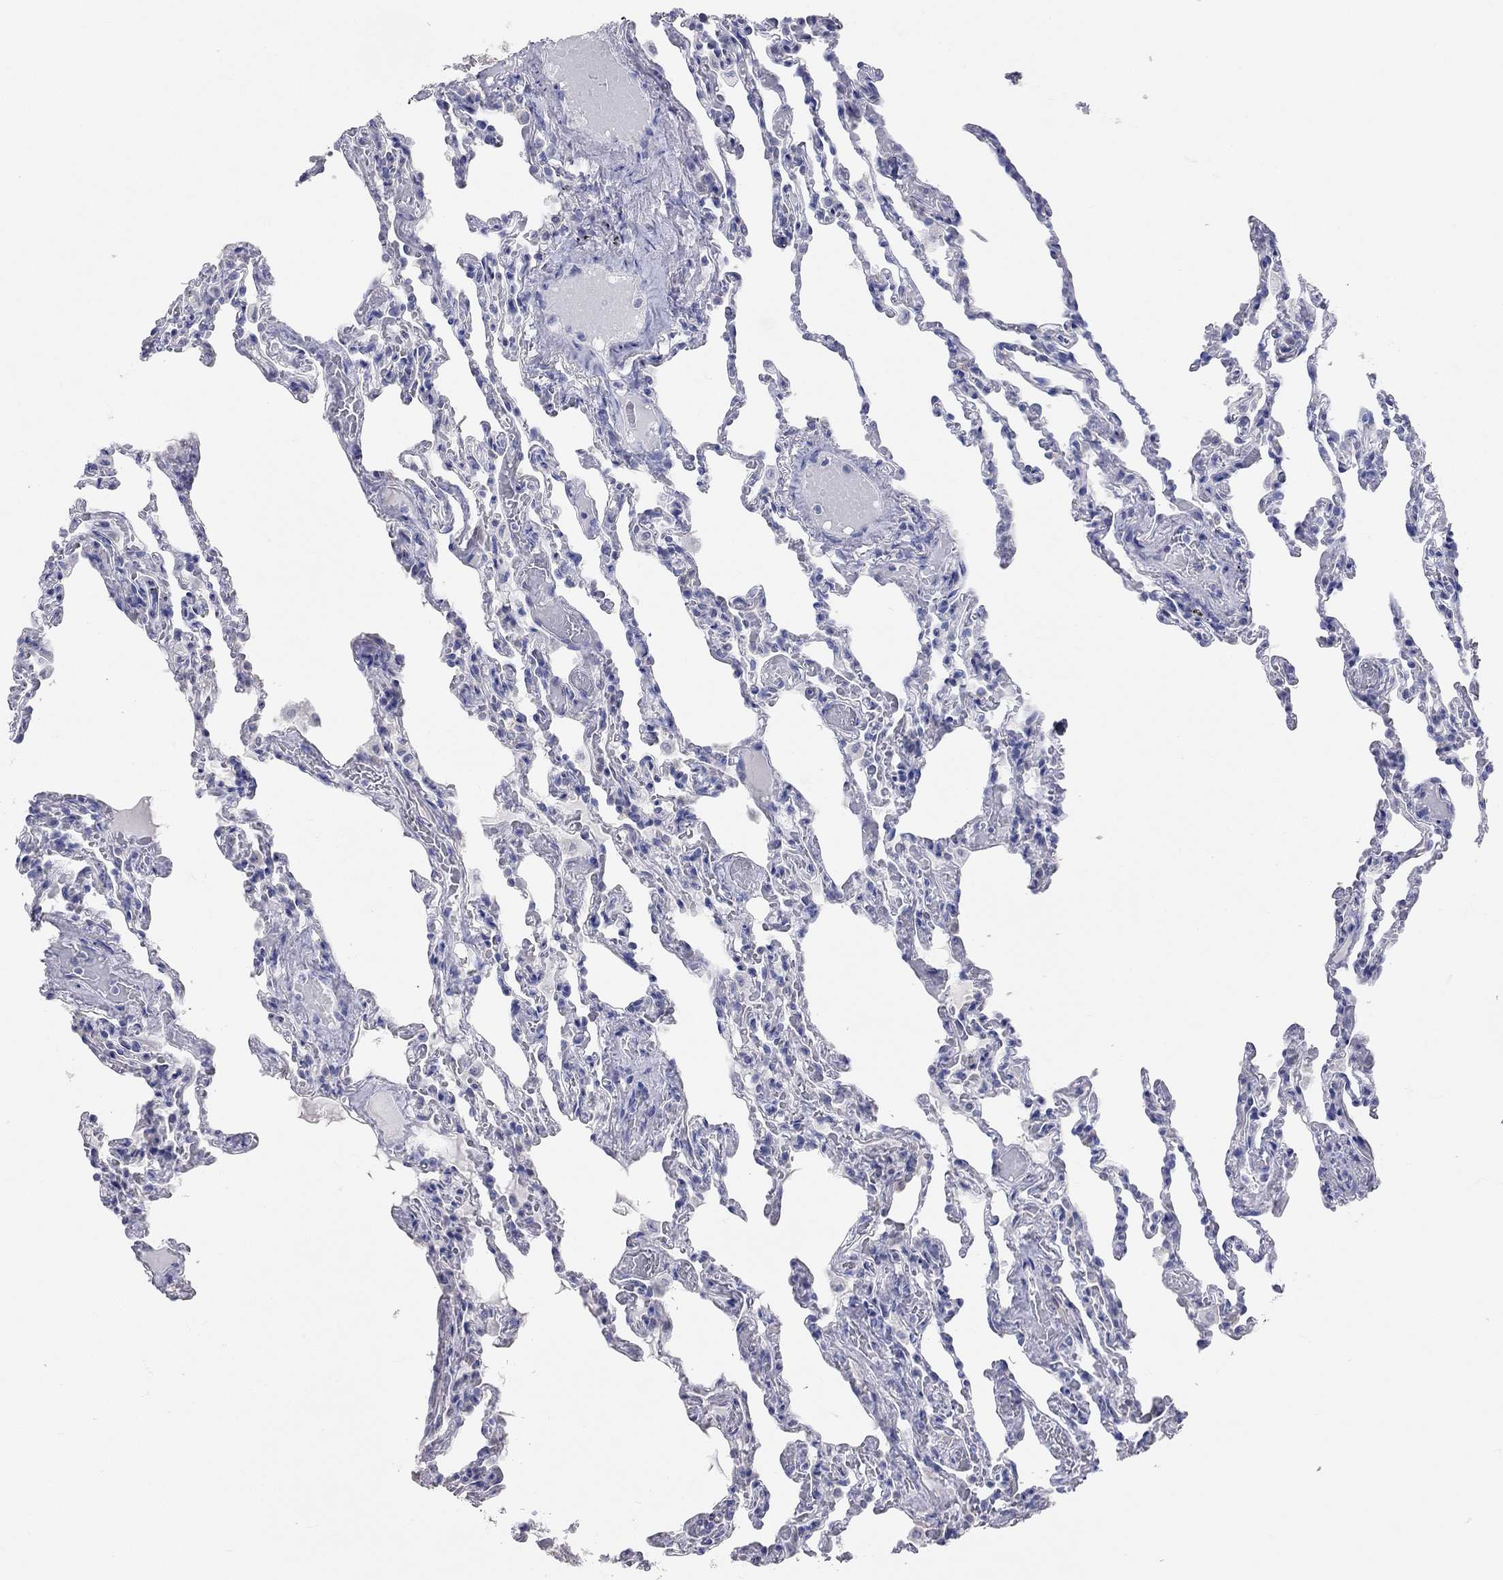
{"staining": {"intensity": "negative", "quantity": "none", "location": "none"}, "tissue": "lung", "cell_type": "Alveolar cells", "image_type": "normal", "snomed": [{"axis": "morphology", "description": "Normal tissue, NOS"}, {"axis": "topography", "description": "Lung"}], "caption": "Immunohistochemical staining of benign human lung shows no significant positivity in alveolar cells.", "gene": "AK8", "patient": {"sex": "female", "age": 43}}